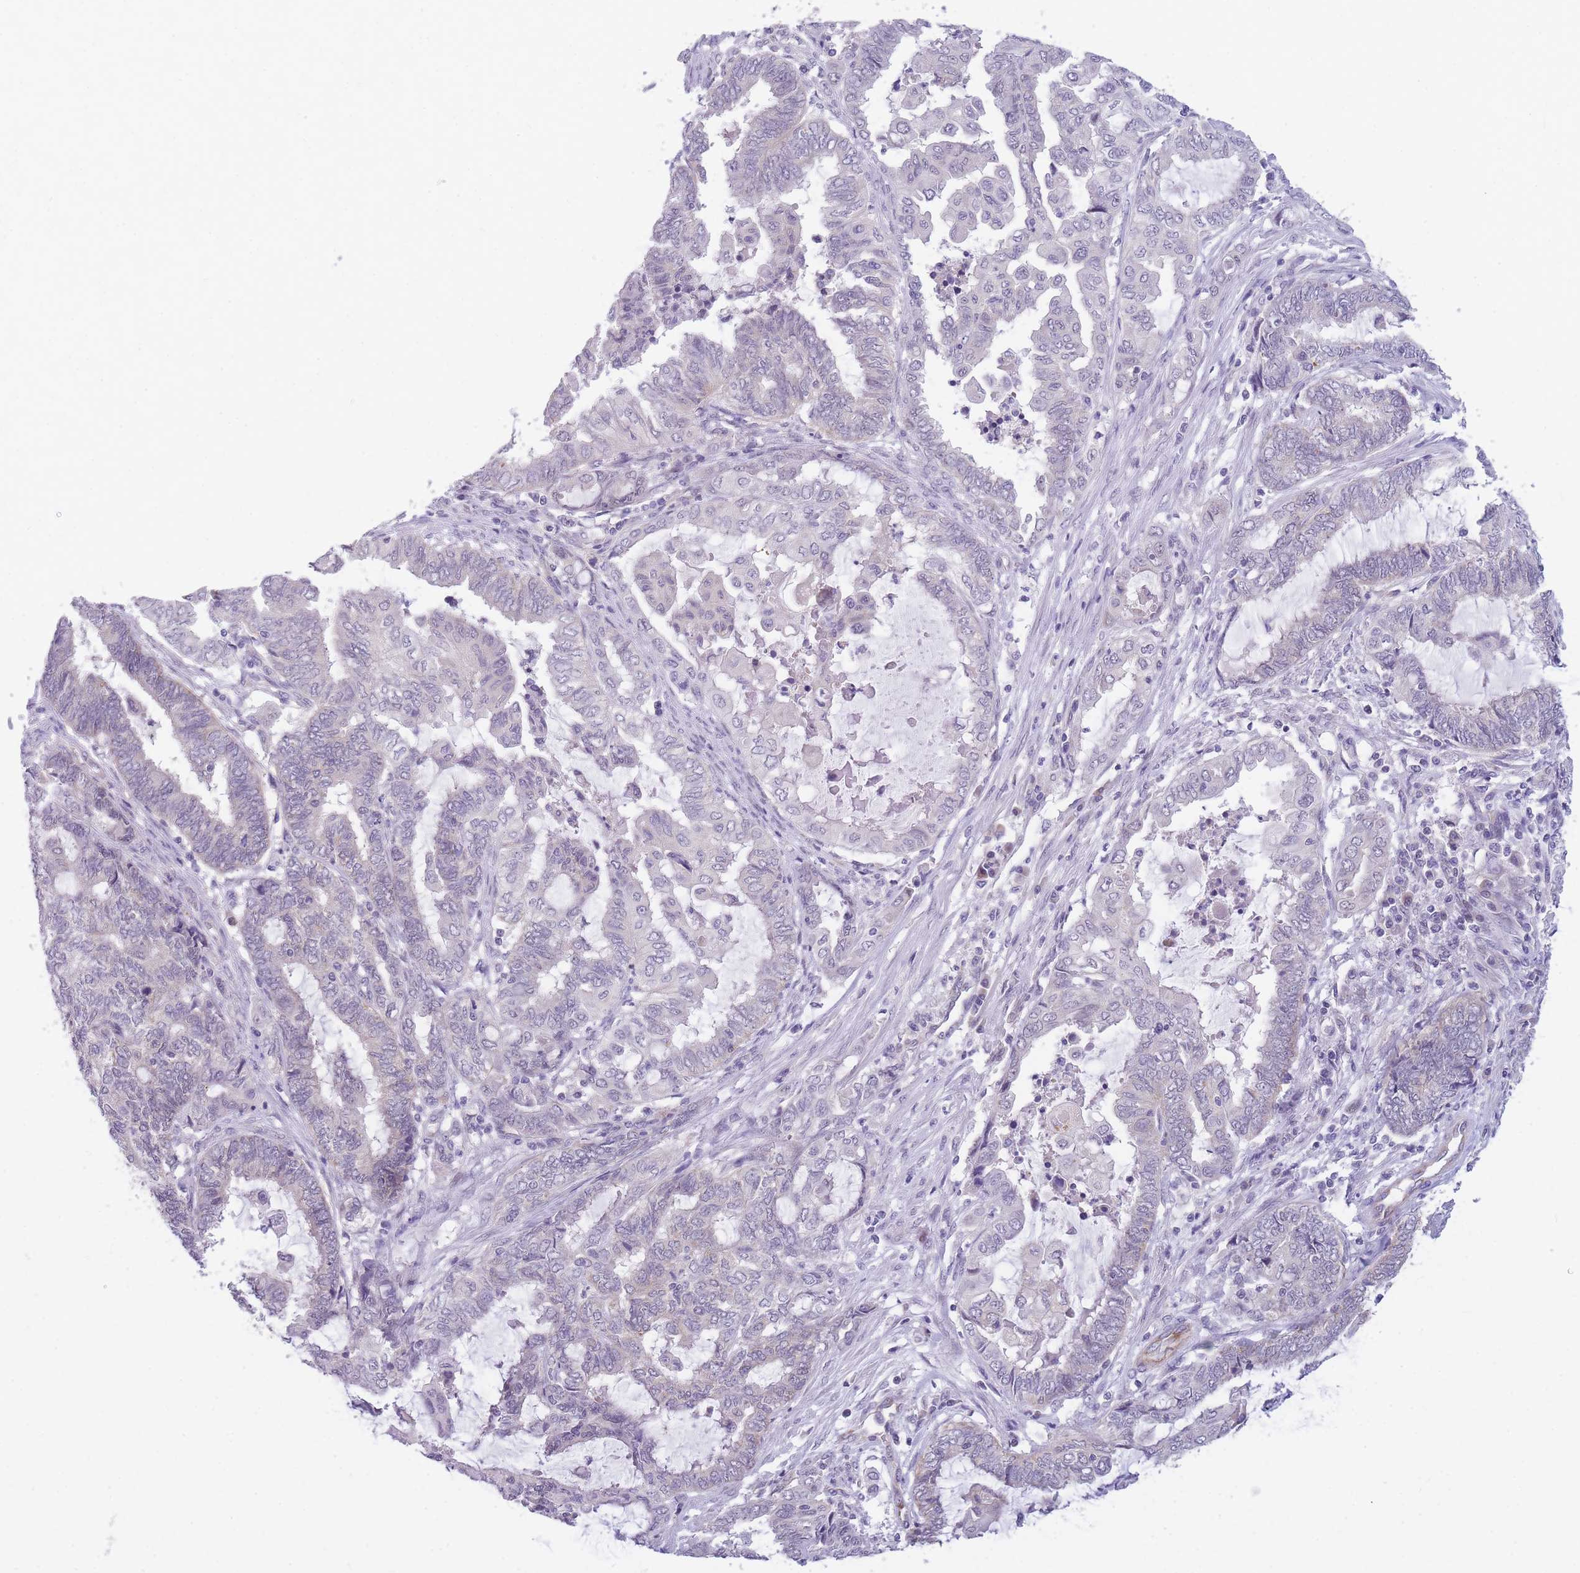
{"staining": {"intensity": "negative", "quantity": "none", "location": "none"}, "tissue": "endometrial cancer", "cell_type": "Tumor cells", "image_type": "cancer", "snomed": [{"axis": "morphology", "description": "Adenocarcinoma, NOS"}, {"axis": "topography", "description": "Uterus"}, {"axis": "topography", "description": "Endometrium"}], "caption": "Immunohistochemistry histopathology image of neoplastic tissue: human endometrial adenocarcinoma stained with DAB displays no significant protein positivity in tumor cells.", "gene": "DDX49", "patient": {"sex": "female", "age": 70}}